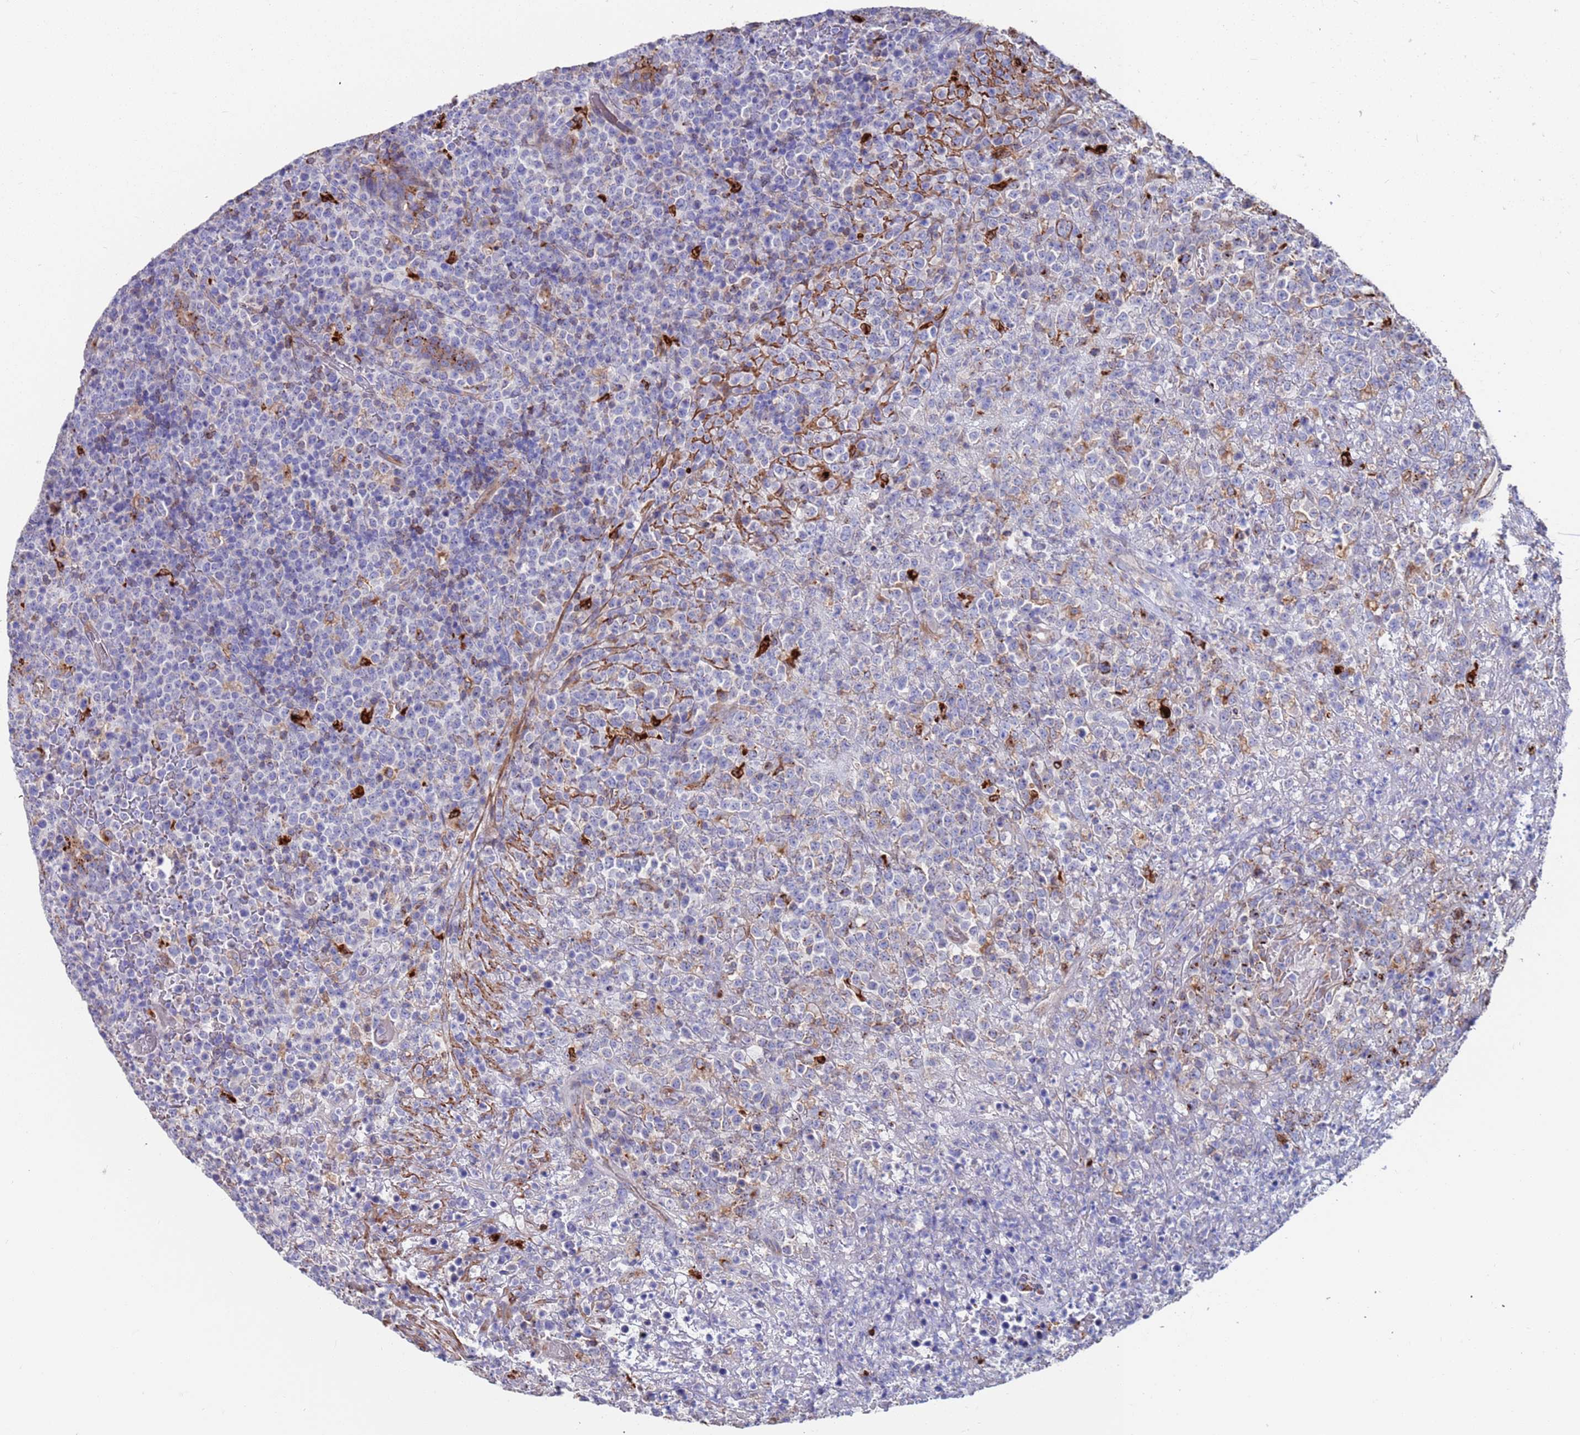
{"staining": {"intensity": "negative", "quantity": "none", "location": "none"}, "tissue": "lymphoma", "cell_type": "Tumor cells", "image_type": "cancer", "snomed": [{"axis": "morphology", "description": "Malignant lymphoma, non-Hodgkin's type, High grade"}, {"axis": "topography", "description": "Colon"}], "caption": "Immunohistochemistry photomicrograph of neoplastic tissue: human high-grade malignant lymphoma, non-Hodgkin's type stained with DAB displays no significant protein expression in tumor cells. (DAB immunohistochemistry (IHC), high magnification).", "gene": "GREB1L", "patient": {"sex": "female", "age": 53}}